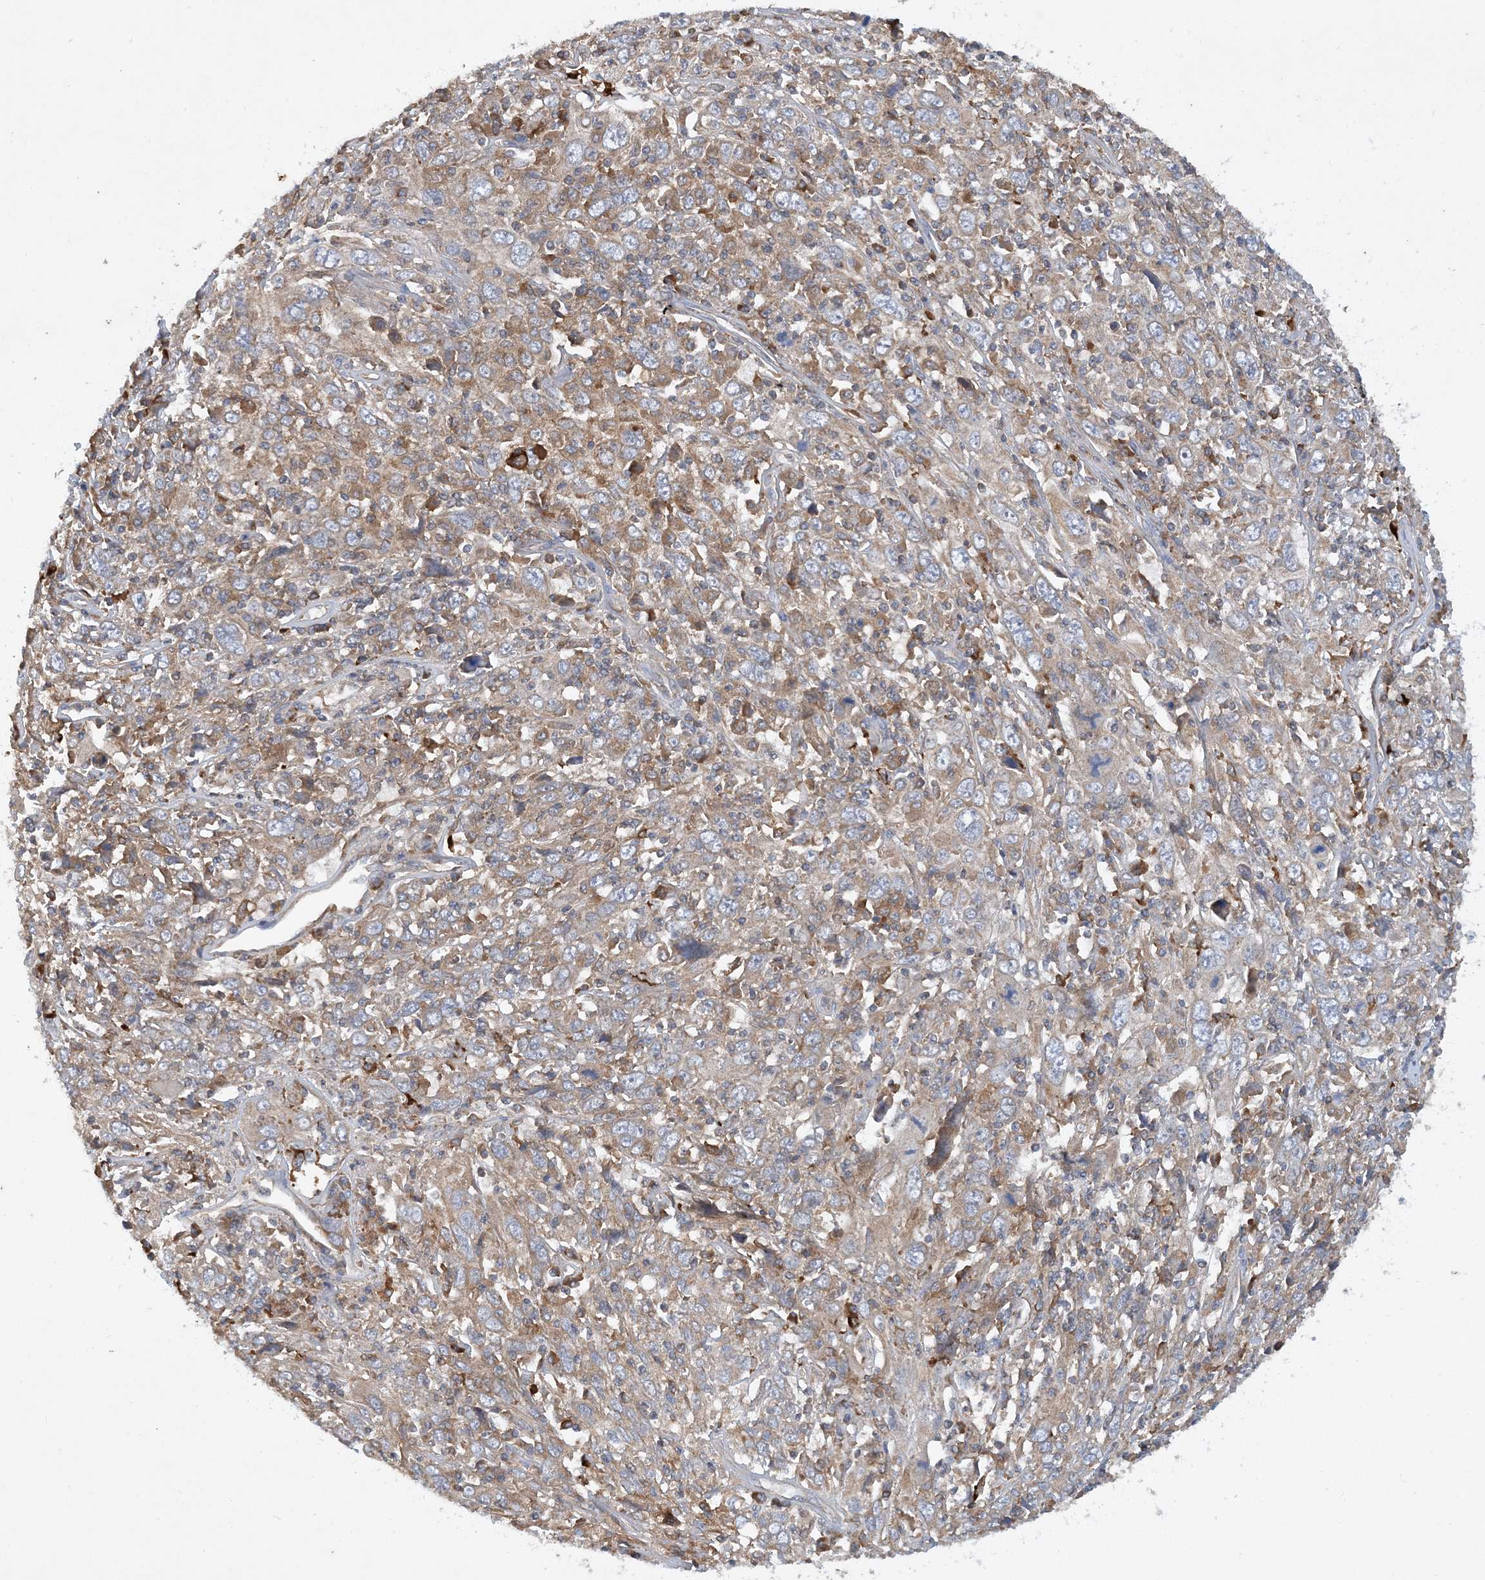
{"staining": {"intensity": "weak", "quantity": "25%-75%", "location": "cytoplasmic/membranous"}, "tissue": "cervical cancer", "cell_type": "Tumor cells", "image_type": "cancer", "snomed": [{"axis": "morphology", "description": "Squamous cell carcinoma, NOS"}, {"axis": "topography", "description": "Cervix"}], "caption": "This micrograph exhibits cervical squamous cell carcinoma stained with immunohistochemistry to label a protein in brown. The cytoplasmic/membranous of tumor cells show weak positivity for the protein. Nuclei are counter-stained blue.", "gene": "STK19", "patient": {"sex": "female", "age": 46}}